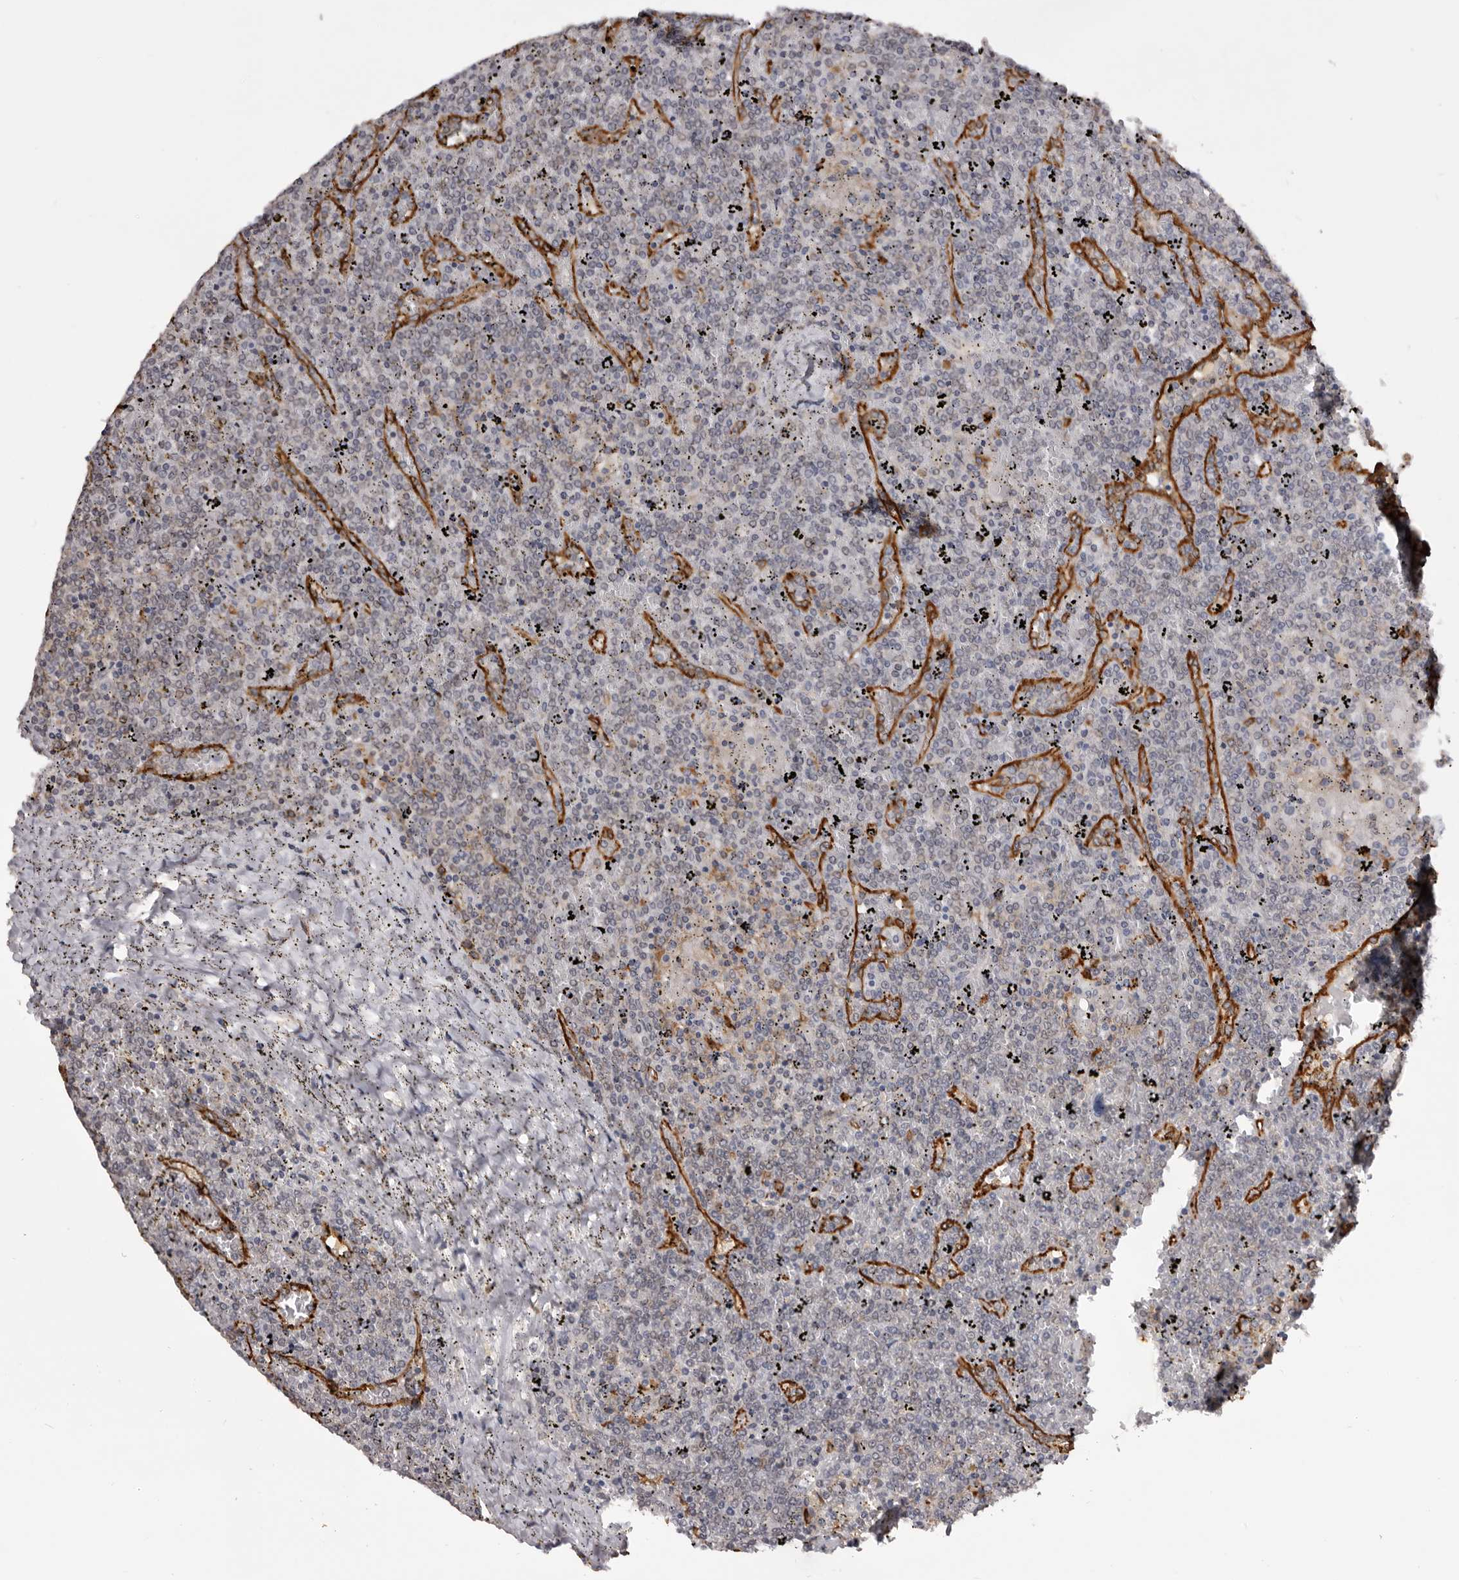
{"staining": {"intensity": "negative", "quantity": "none", "location": "none"}, "tissue": "lymphoma", "cell_type": "Tumor cells", "image_type": "cancer", "snomed": [{"axis": "morphology", "description": "Malignant lymphoma, non-Hodgkin's type, Low grade"}, {"axis": "topography", "description": "Spleen"}], "caption": "A micrograph of lymphoma stained for a protein shows no brown staining in tumor cells.", "gene": "TNNI1", "patient": {"sex": "female", "age": 19}}